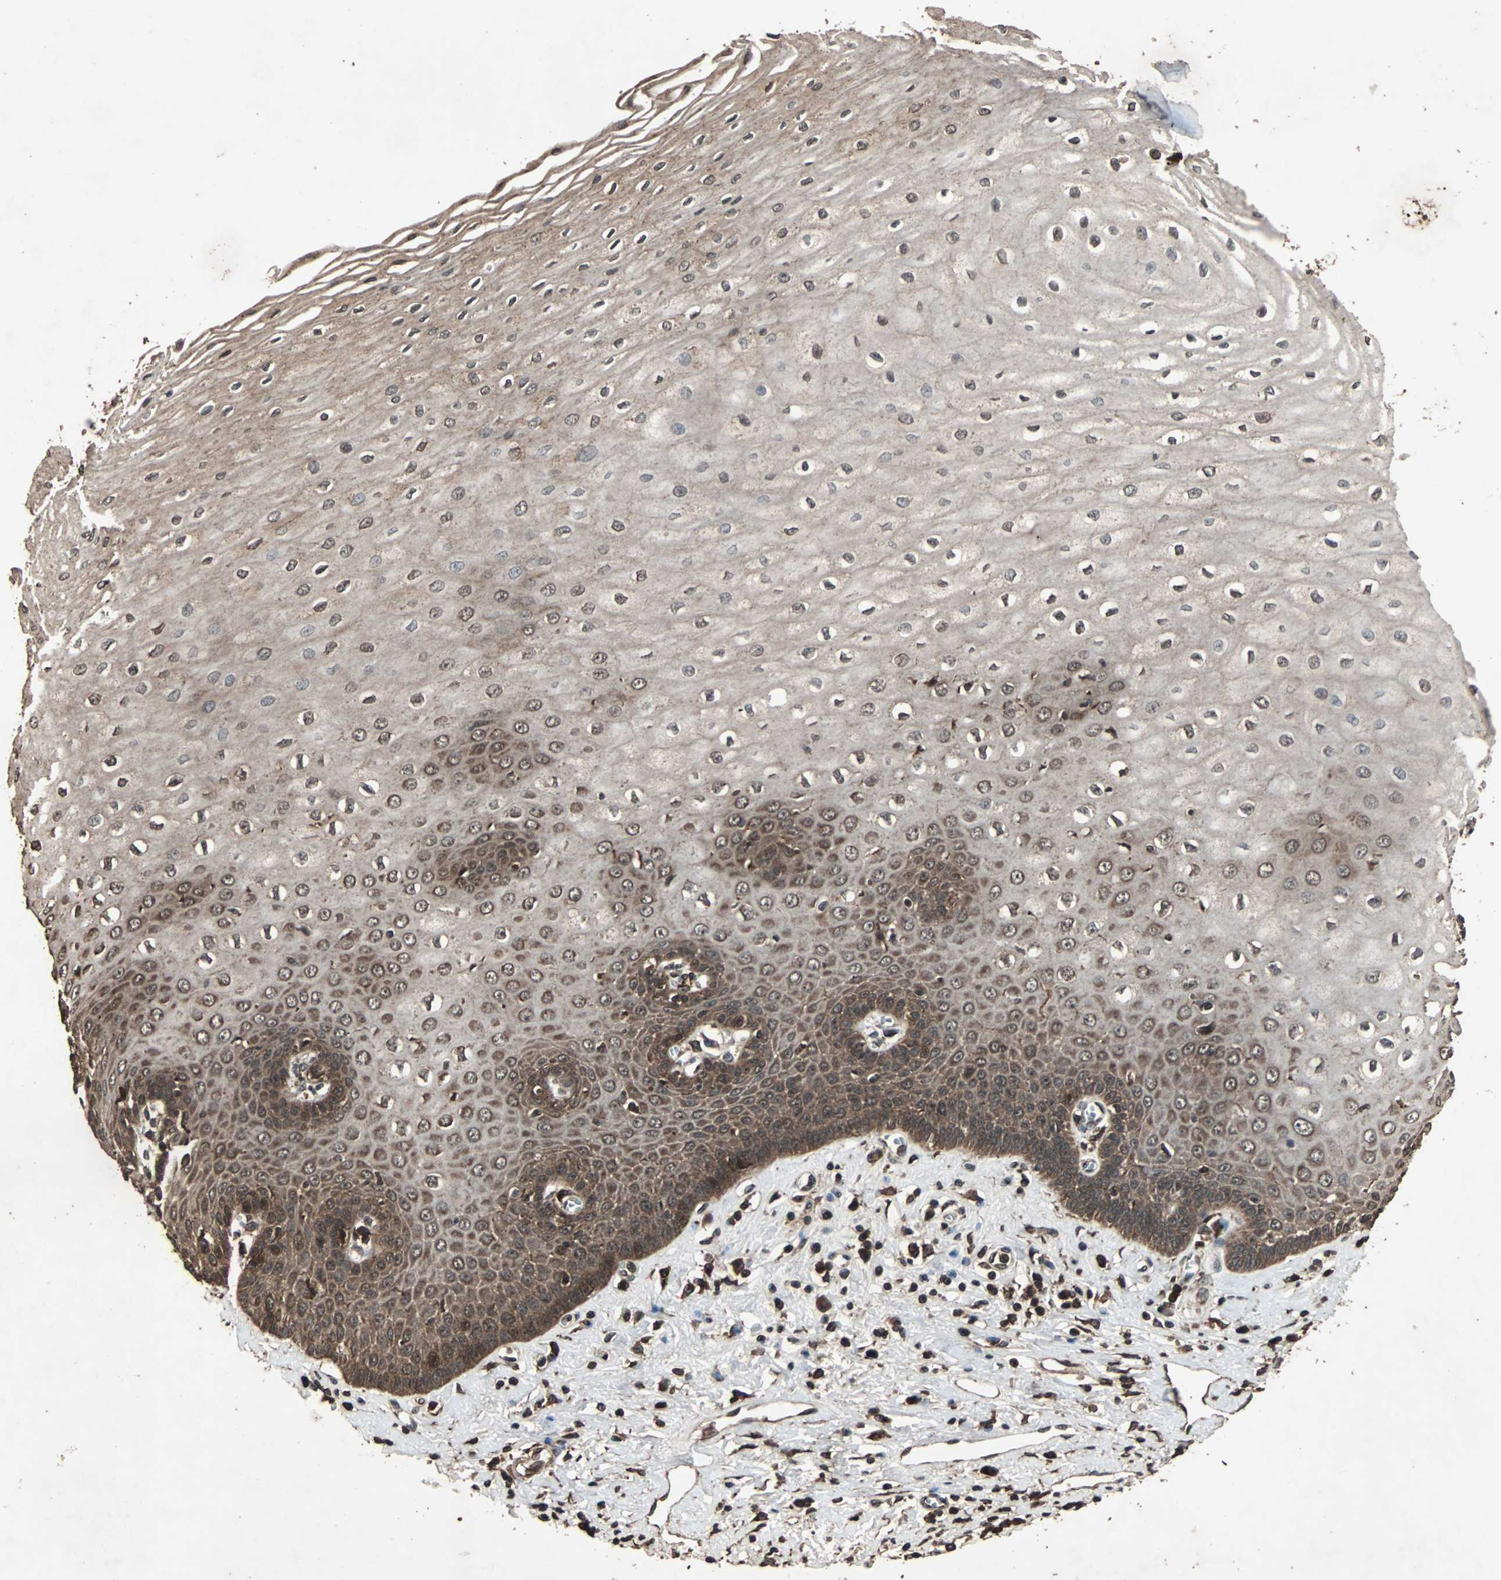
{"staining": {"intensity": "strong", "quantity": ">75%", "location": "cytoplasmic/membranous,nuclear"}, "tissue": "esophagus", "cell_type": "Squamous epithelial cells", "image_type": "normal", "snomed": [{"axis": "morphology", "description": "Normal tissue, NOS"}, {"axis": "morphology", "description": "Squamous cell carcinoma, NOS"}, {"axis": "topography", "description": "Esophagus"}], "caption": "Protein staining of benign esophagus exhibits strong cytoplasmic/membranous,nuclear positivity in approximately >75% of squamous epithelial cells.", "gene": "LAMTOR5", "patient": {"sex": "male", "age": 65}}